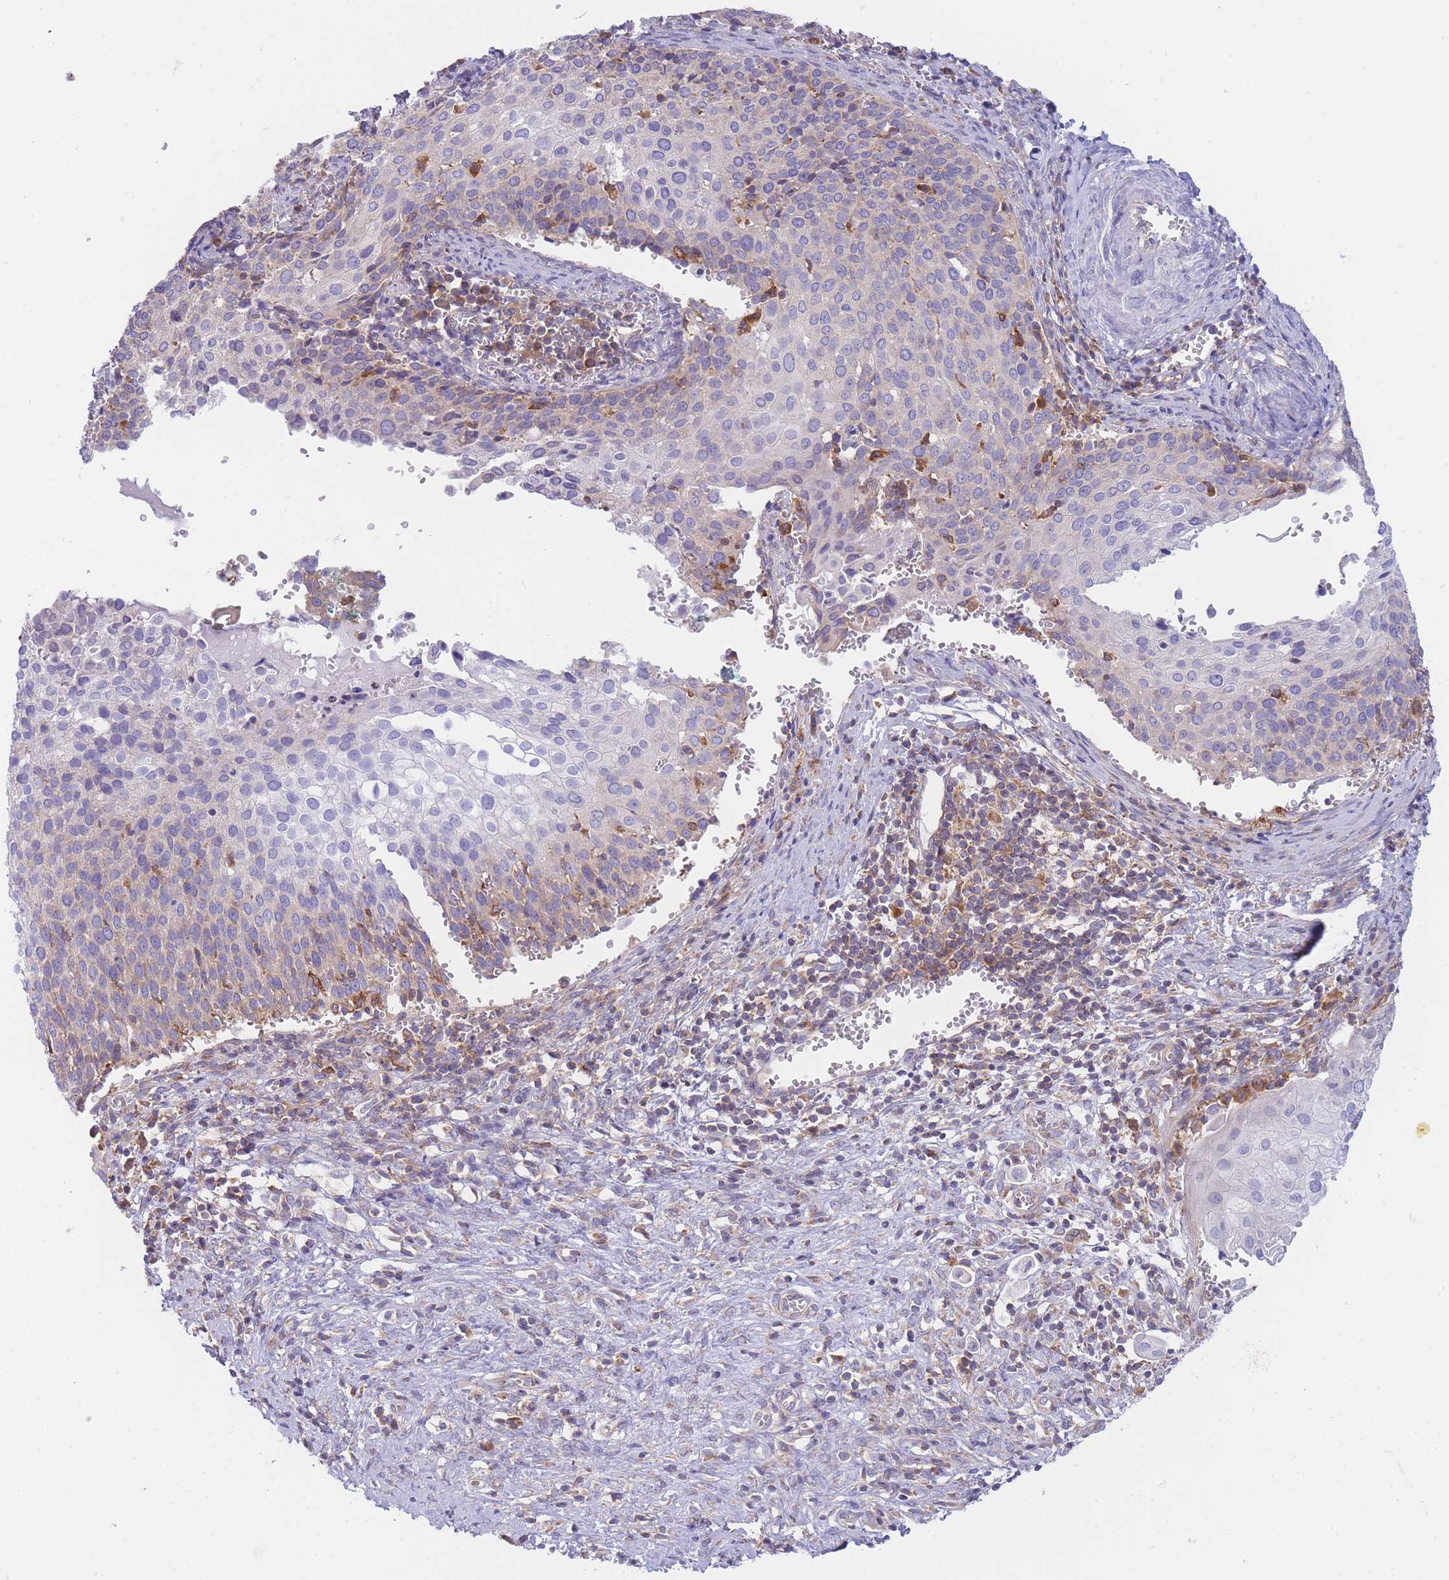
{"staining": {"intensity": "strong", "quantity": "<25%", "location": "cytoplasmic/membranous"}, "tissue": "cervical cancer", "cell_type": "Tumor cells", "image_type": "cancer", "snomed": [{"axis": "morphology", "description": "Squamous cell carcinoma, NOS"}, {"axis": "topography", "description": "Cervix"}], "caption": "Human cervical squamous cell carcinoma stained for a protein (brown) reveals strong cytoplasmic/membranous positive staining in approximately <25% of tumor cells.", "gene": "SH2B2", "patient": {"sex": "female", "age": 44}}